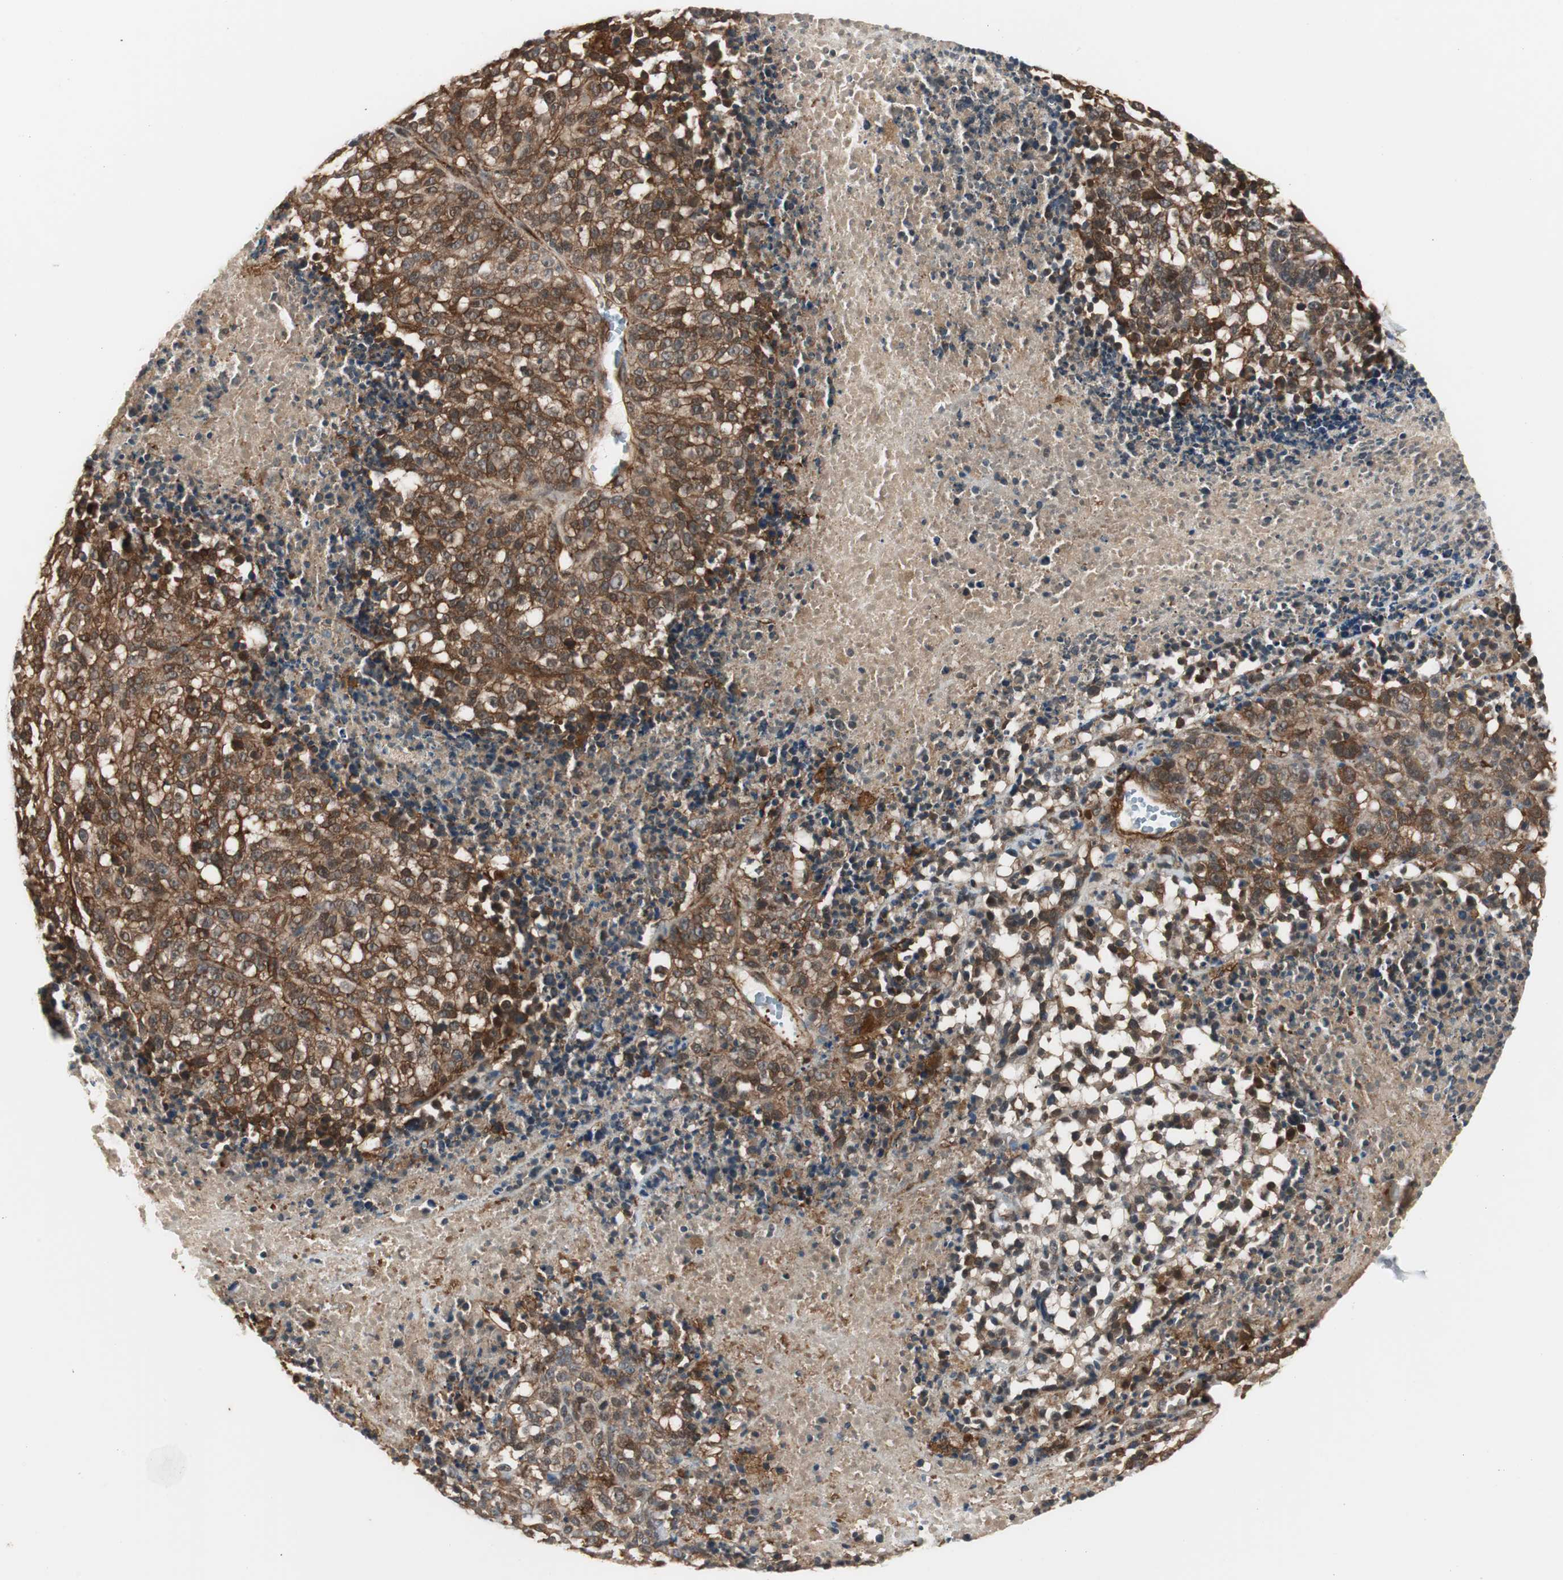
{"staining": {"intensity": "strong", "quantity": ">75%", "location": "cytoplasmic/membranous"}, "tissue": "melanoma", "cell_type": "Tumor cells", "image_type": "cancer", "snomed": [{"axis": "morphology", "description": "Malignant melanoma, Metastatic site"}, {"axis": "topography", "description": "Cerebral cortex"}], "caption": "Tumor cells reveal high levels of strong cytoplasmic/membranous expression in about >75% of cells in human melanoma.", "gene": "PTPN11", "patient": {"sex": "female", "age": 52}}